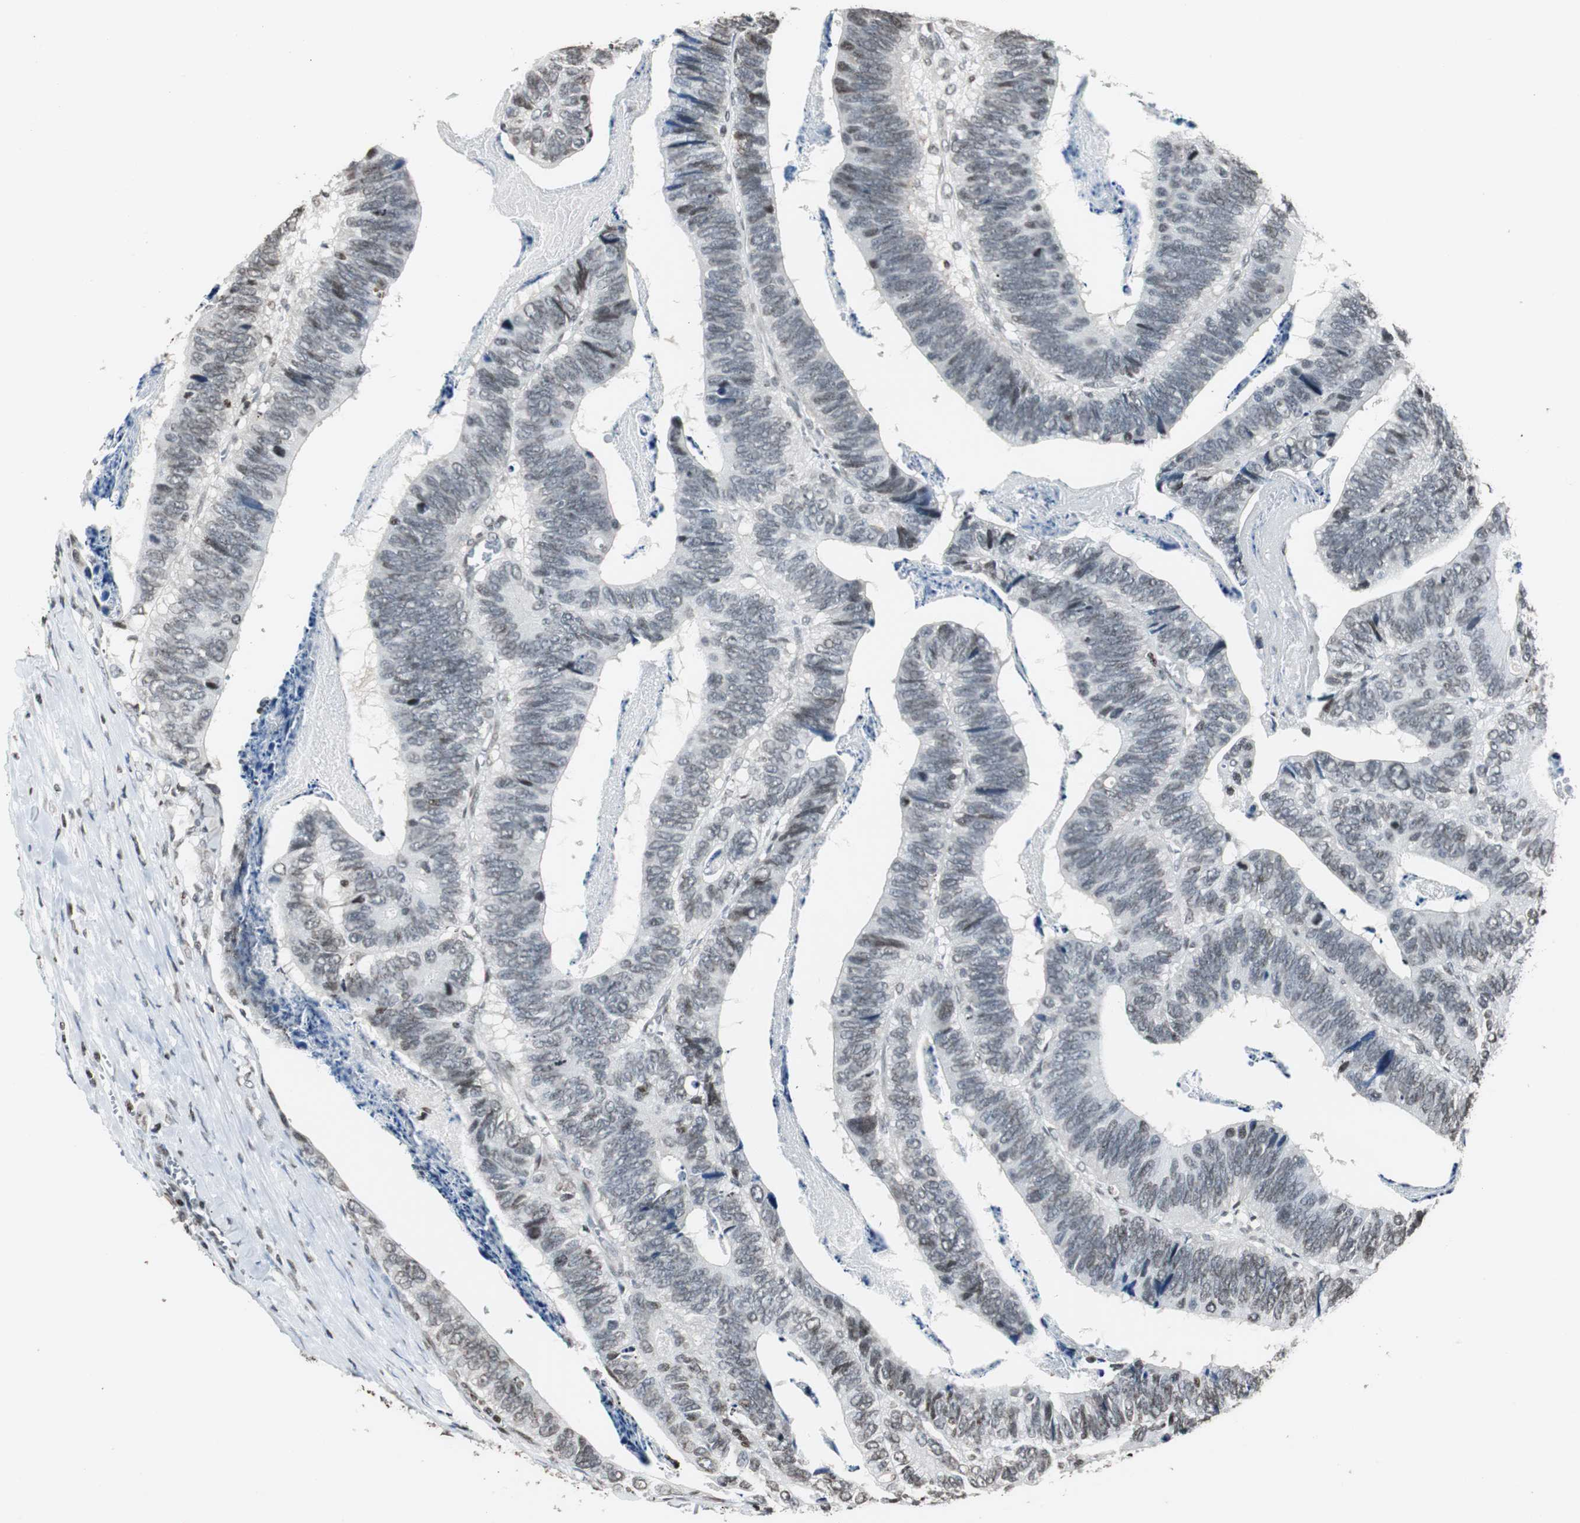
{"staining": {"intensity": "moderate", "quantity": "25%-75%", "location": "nuclear"}, "tissue": "colorectal cancer", "cell_type": "Tumor cells", "image_type": "cancer", "snomed": [{"axis": "morphology", "description": "Adenocarcinoma, NOS"}, {"axis": "topography", "description": "Colon"}], "caption": "Protein positivity by IHC exhibits moderate nuclear staining in approximately 25%-75% of tumor cells in colorectal cancer.", "gene": "PAXIP1", "patient": {"sex": "male", "age": 72}}